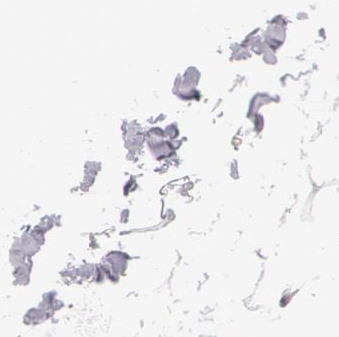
{"staining": {"intensity": "negative", "quantity": "none", "location": "none"}, "tissue": "adipose tissue", "cell_type": "Adipocytes", "image_type": "normal", "snomed": [{"axis": "morphology", "description": "Normal tissue, NOS"}, {"axis": "morphology", "description": "Duct carcinoma"}, {"axis": "topography", "description": "Breast"}, {"axis": "topography", "description": "Adipose tissue"}], "caption": "Immunohistochemistry micrograph of unremarkable adipose tissue stained for a protein (brown), which reveals no positivity in adipocytes.", "gene": "MAP2", "patient": {"sex": "female", "age": 37}}